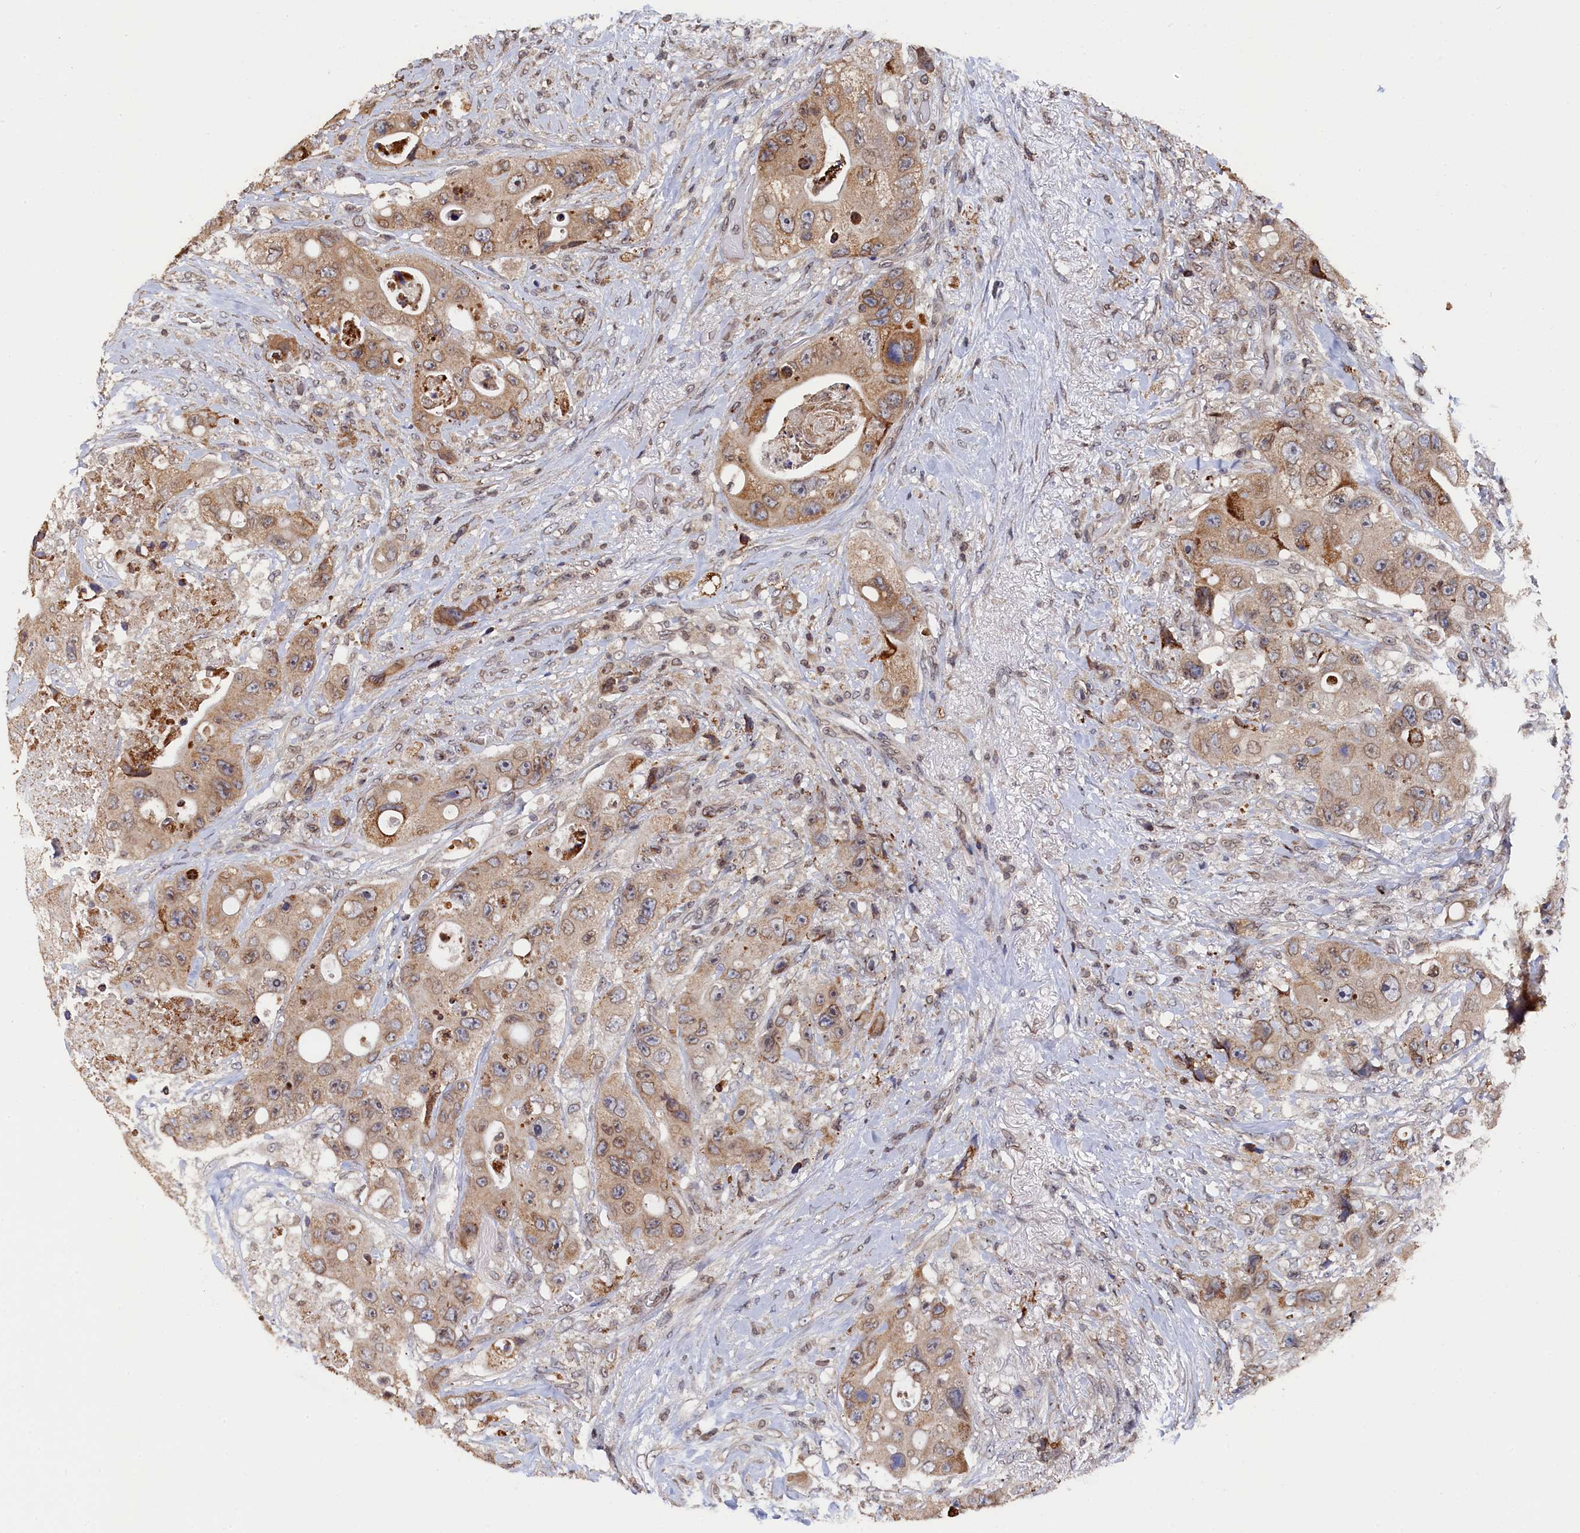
{"staining": {"intensity": "moderate", "quantity": ">75%", "location": "cytoplasmic/membranous"}, "tissue": "colorectal cancer", "cell_type": "Tumor cells", "image_type": "cancer", "snomed": [{"axis": "morphology", "description": "Adenocarcinoma, NOS"}, {"axis": "topography", "description": "Colon"}], "caption": "Tumor cells demonstrate moderate cytoplasmic/membranous staining in about >75% of cells in adenocarcinoma (colorectal). The staining is performed using DAB (3,3'-diaminobenzidine) brown chromogen to label protein expression. The nuclei are counter-stained blue using hematoxylin.", "gene": "ANKEF1", "patient": {"sex": "female", "age": 46}}